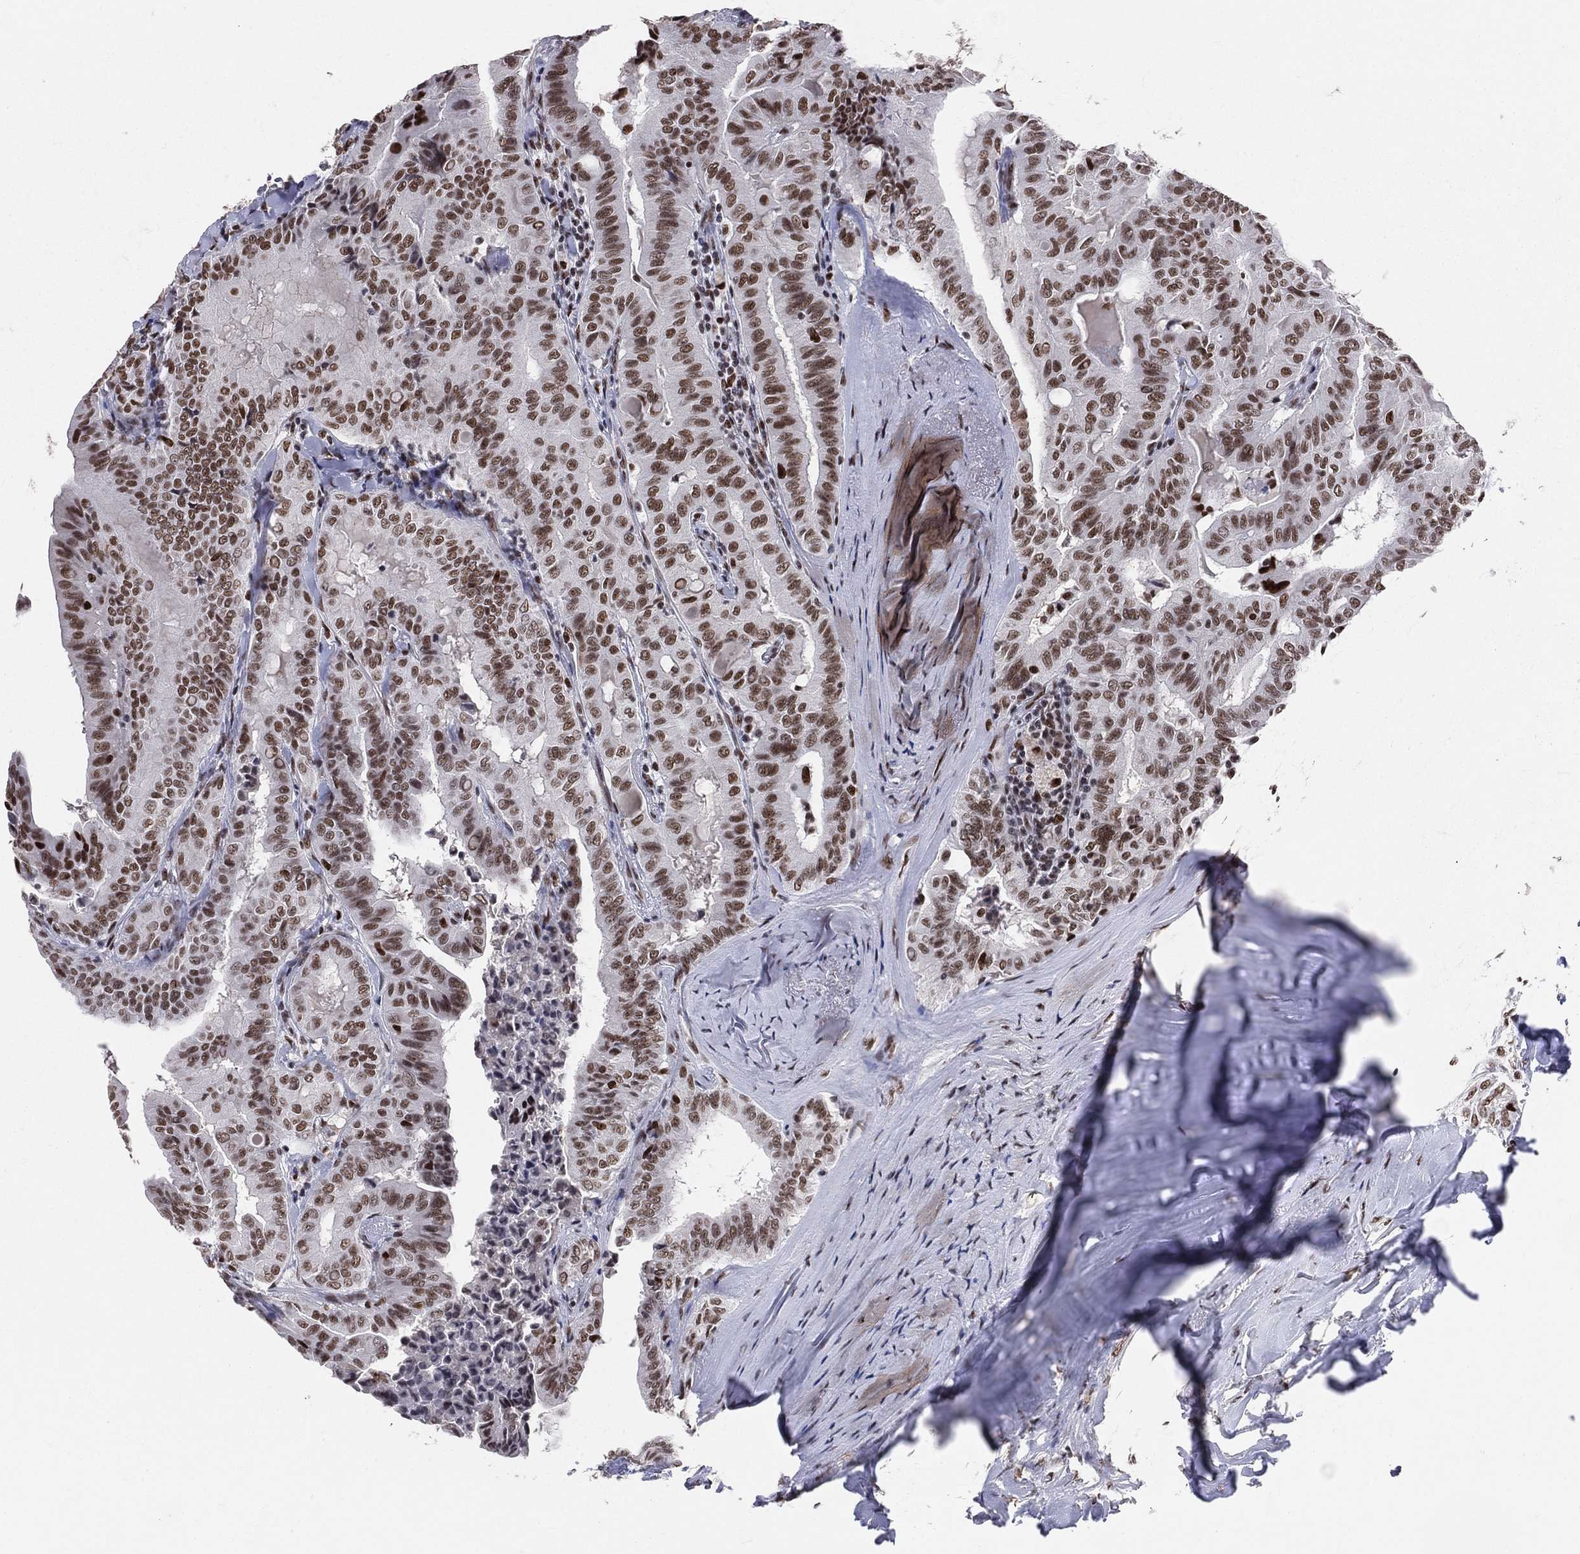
{"staining": {"intensity": "strong", "quantity": "25%-75%", "location": "nuclear"}, "tissue": "thyroid cancer", "cell_type": "Tumor cells", "image_type": "cancer", "snomed": [{"axis": "morphology", "description": "Papillary adenocarcinoma, NOS"}, {"axis": "topography", "description": "Thyroid gland"}], "caption": "This is an image of immunohistochemistry (IHC) staining of papillary adenocarcinoma (thyroid), which shows strong staining in the nuclear of tumor cells.", "gene": "CDK7", "patient": {"sex": "female", "age": 68}}